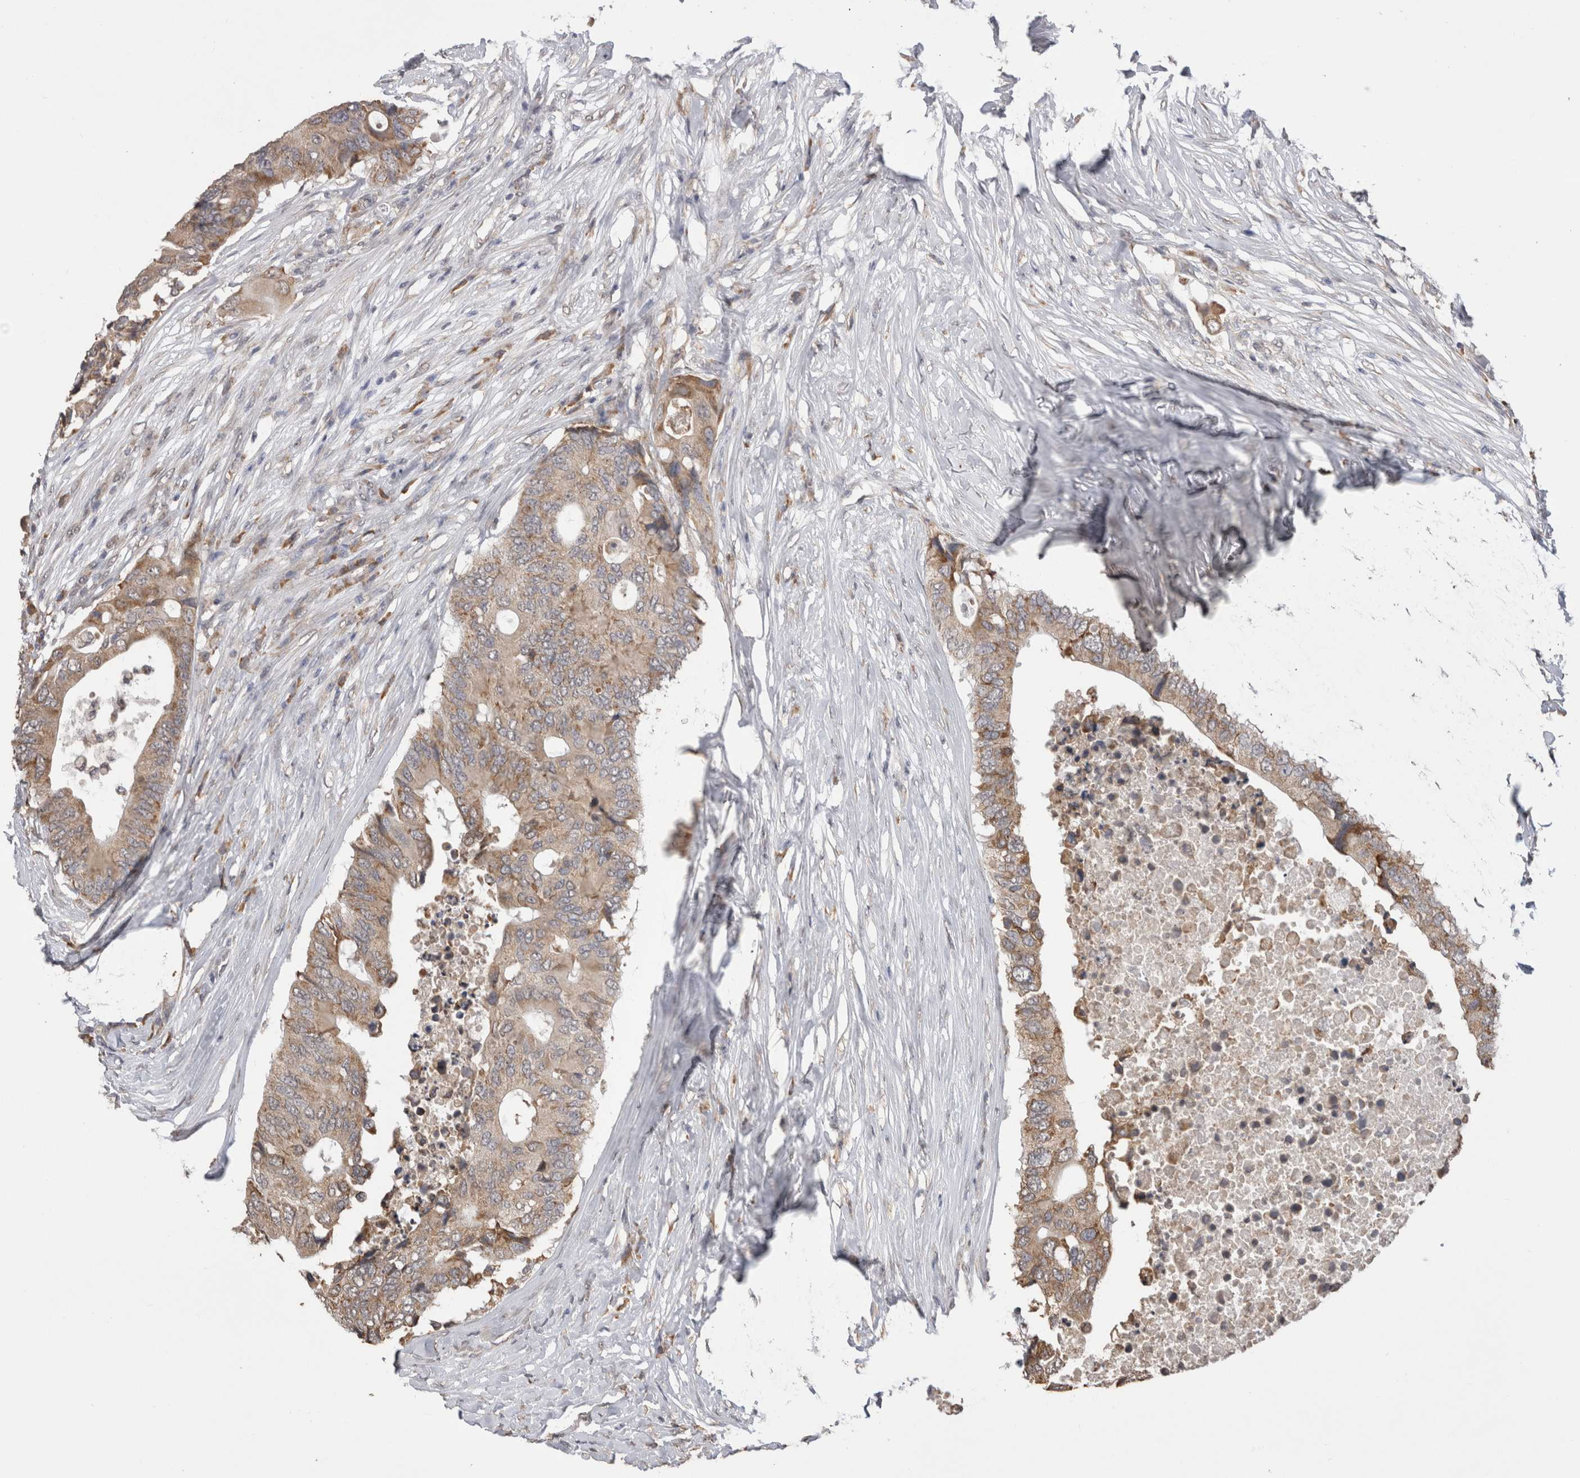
{"staining": {"intensity": "weak", "quantity": ">75%", "location": "cytoplasmic/membranous"}, "tissue": "colorectal cancer", "cell_type": "Tumor cells", "image_type": "cancer", "snomed": [{"axis": "morphology", "description": "Adenocarcinoma, NOS"}, {"axis": "topography", "description": "Colon"}], "caption": "A photomicrograph of adenocarcinoma (colorectal) stained for a protein reveals weak cytoplasmic/membranous brown staining in tumor cells.", "gene": "NOMO1", "patient": {"sex": "male", "age": 71}}